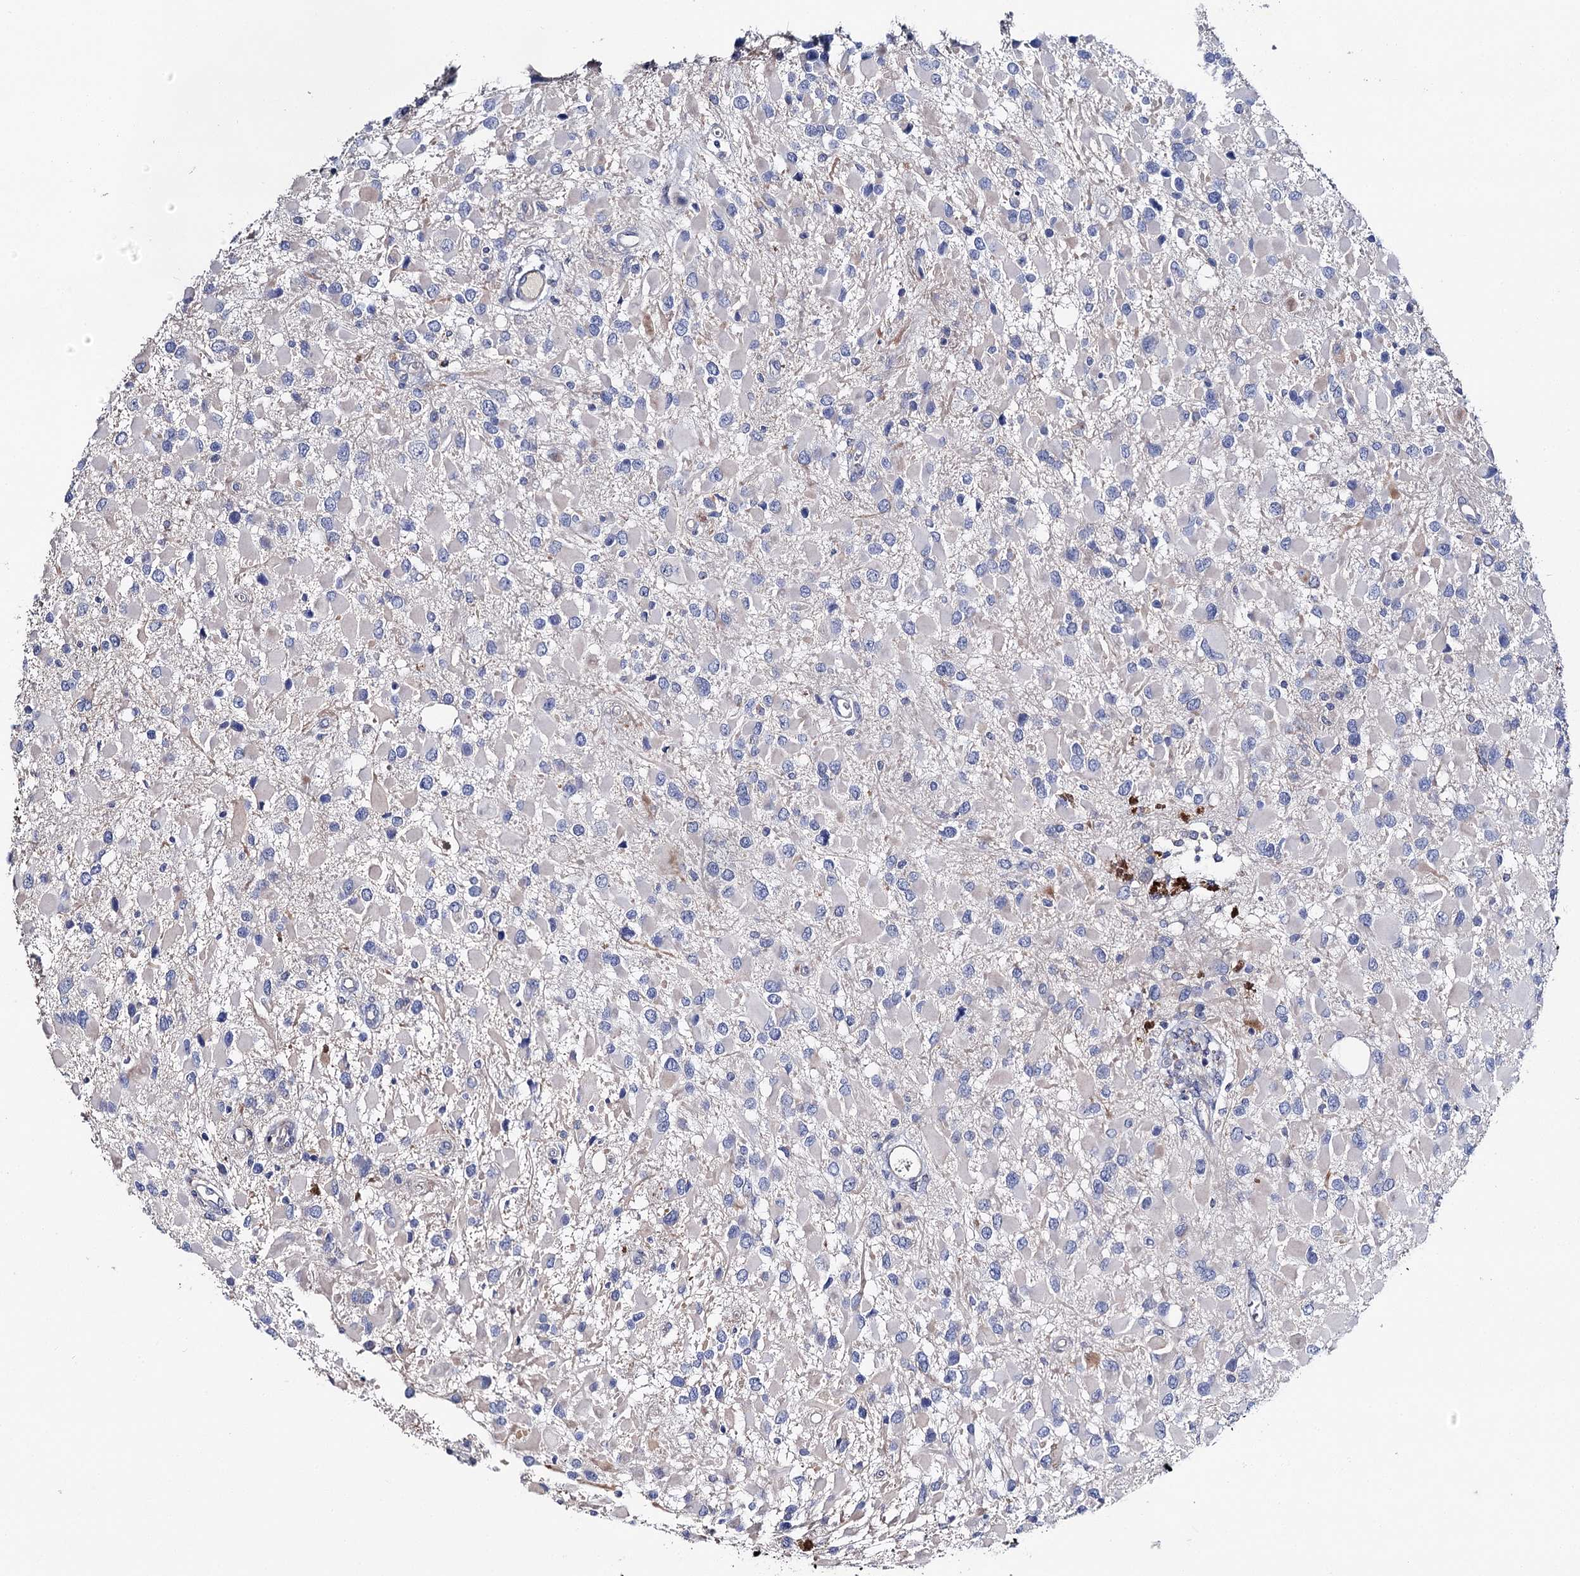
{"staining": {"intensity": "negative", "quantity": "none", "location": "none"}, "tissue": "glioma", "cell_type": "Tumor cells", "image_type": "cancer", "snomed": [{"axis": "morphology", "description": "Glioma, malignant, High grade"}, {"axis": "topography", "description": "Brain"}], "caption": "DAB immunohistochemical staining of high-grade glioma (malignant) demonstrates no significant staining in tumor cells. The staining was performed using DAB (3,3'-diaminobenzidine) to visualize the protein expression in brown, while the nuclei were stained in blue with hematoxylin (Magnification: 20x).", "gene": "EPYC", "patient": {"sex": "male", "age": 53}}